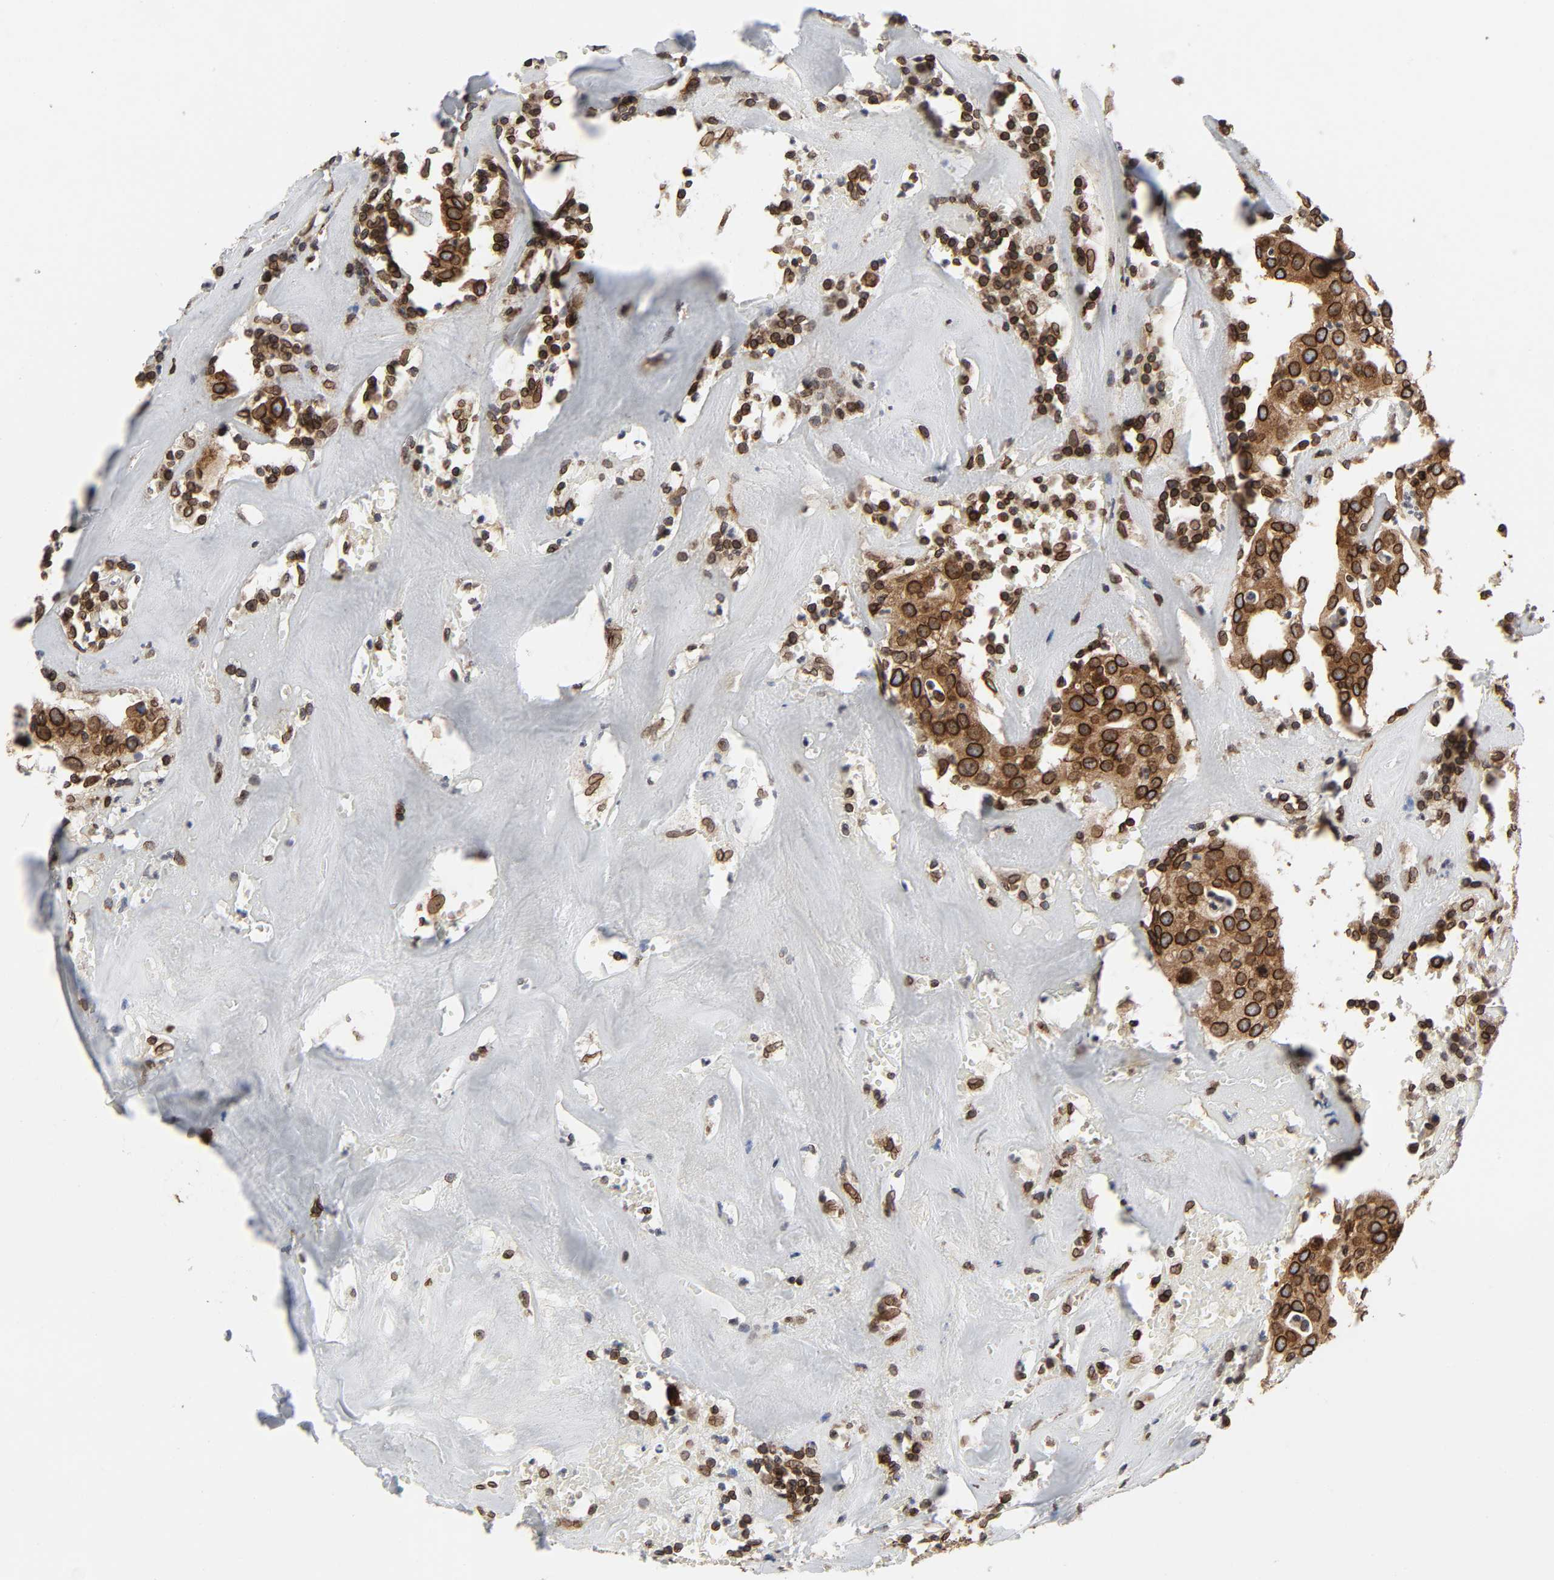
{"staining": {"intensity": "strong", "quantity": ">75%", "location": "cytoplasmic/membranous,nuclear"}, "tissue": "head and neck cancer", "cell_type": "Tumor cells", "image_type": "cancer", "snomed": [{"axis": "morphology", "description": "Adenocarcinoma, NOS"}, {"axis": "topography", "description": "Salivary gland"}, {"axis": "topography", "description": "Head-Neck"}], "caption": "Protein expression analysis of human head and neck cancer (adenocarcinoma) reveals strong cytoplasmic/membranous and nuclear expression in about >75% of tumor cells.", "gene": "RANGAP1", "patient": {"sex": "female", "age": 65}}